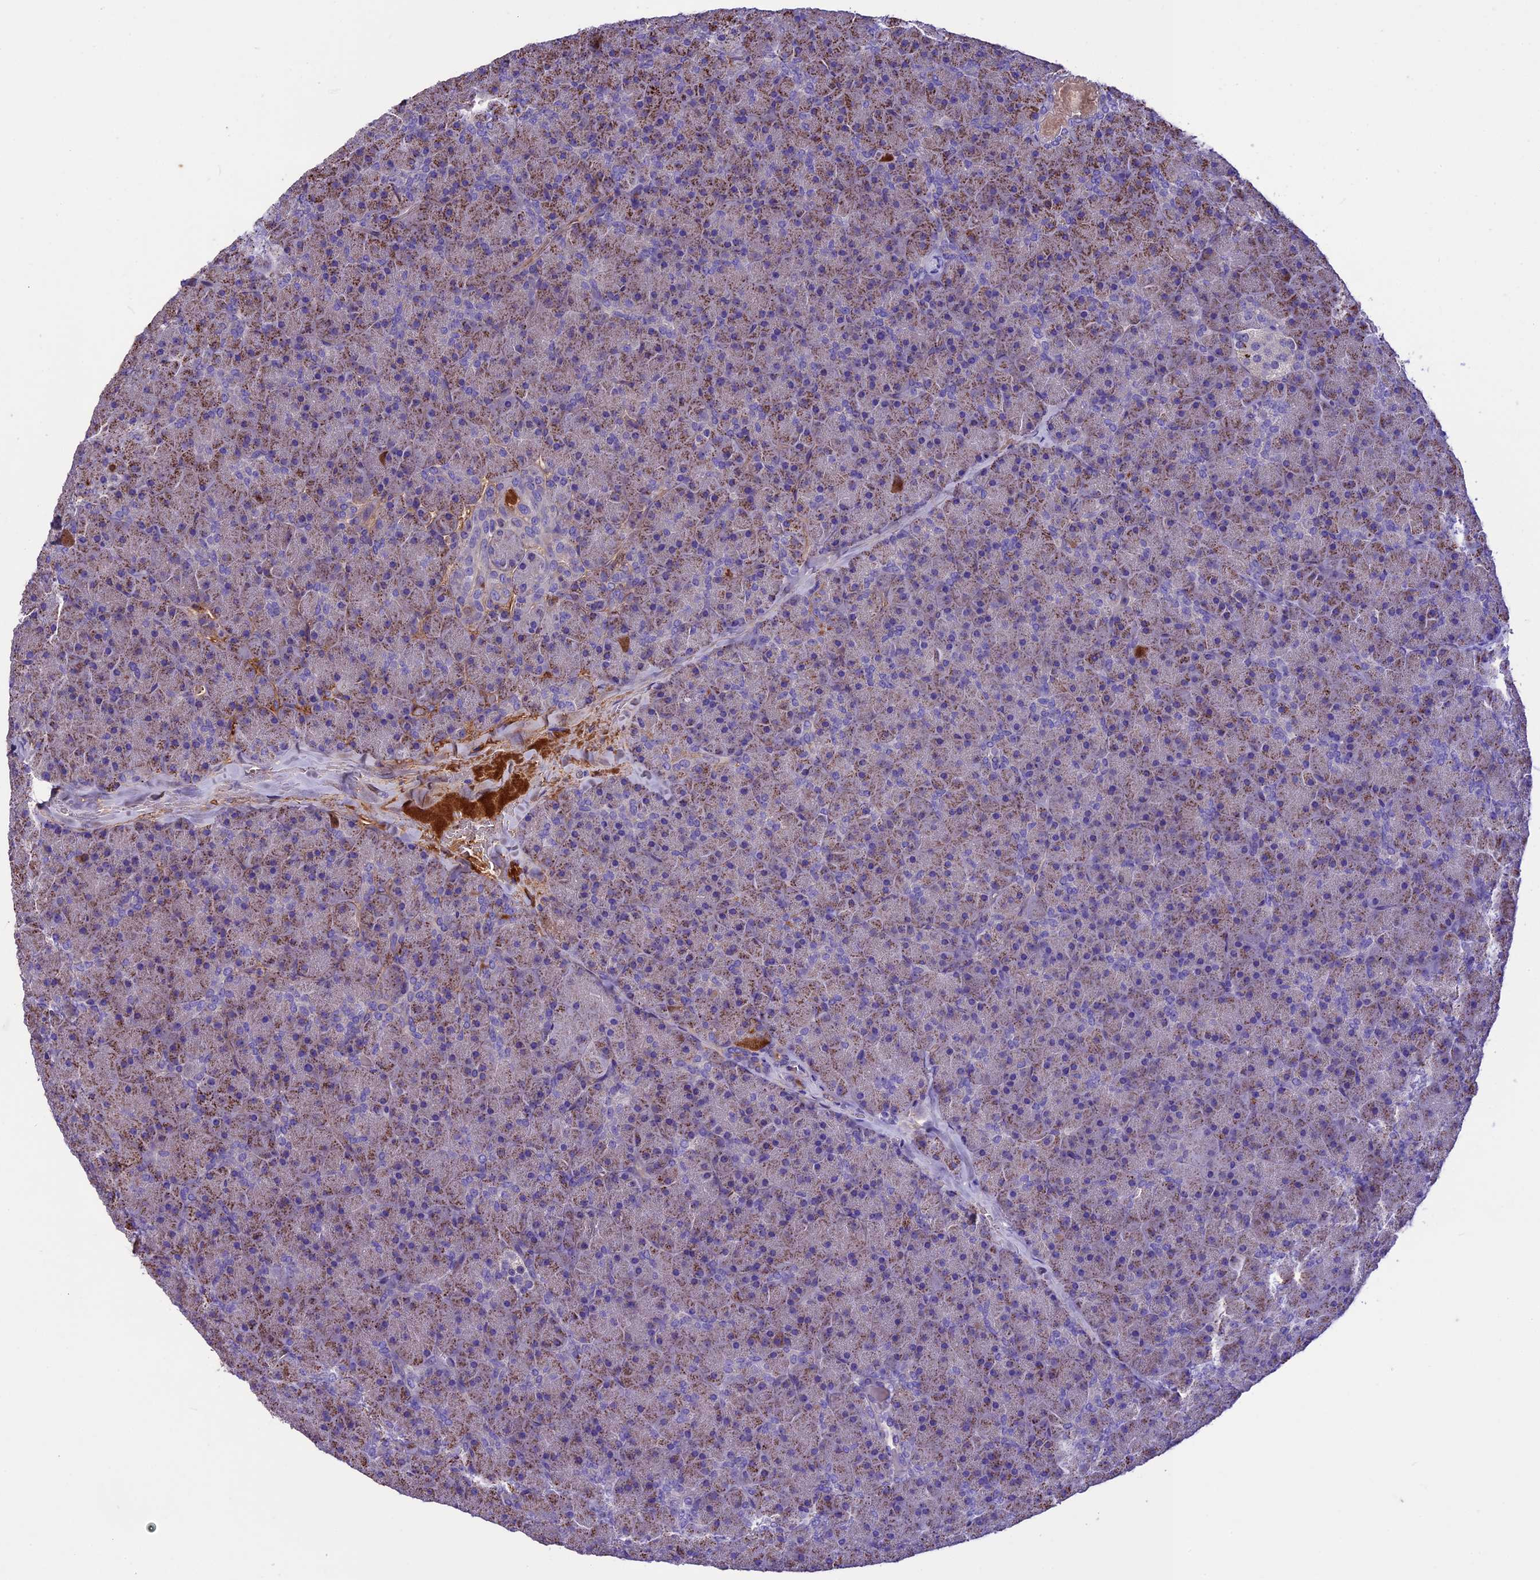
{"staining": {"intensity": "moderate", "quantity": "25%-75%", "location": "cytoplasmic/membranous"}, "tissue": "pancreas", "cell_type": "Exocrine glandular cells", "image_type": "normal", "snomed": [{"axis": "morphology", "description": "Normal tissue, NOS"}, {"axis": "topography", "description": "Pancreas"}], "caption": "Pancreas stained with IHC demonstrates moderate cytoplasmic/membranous expression in about 25%-75% of exocrine glandular cells. (IHC, brightfield microscopy, high magnification).", "gene": "TCP11L2", "patient": {"sex": "male", "age": 36}}